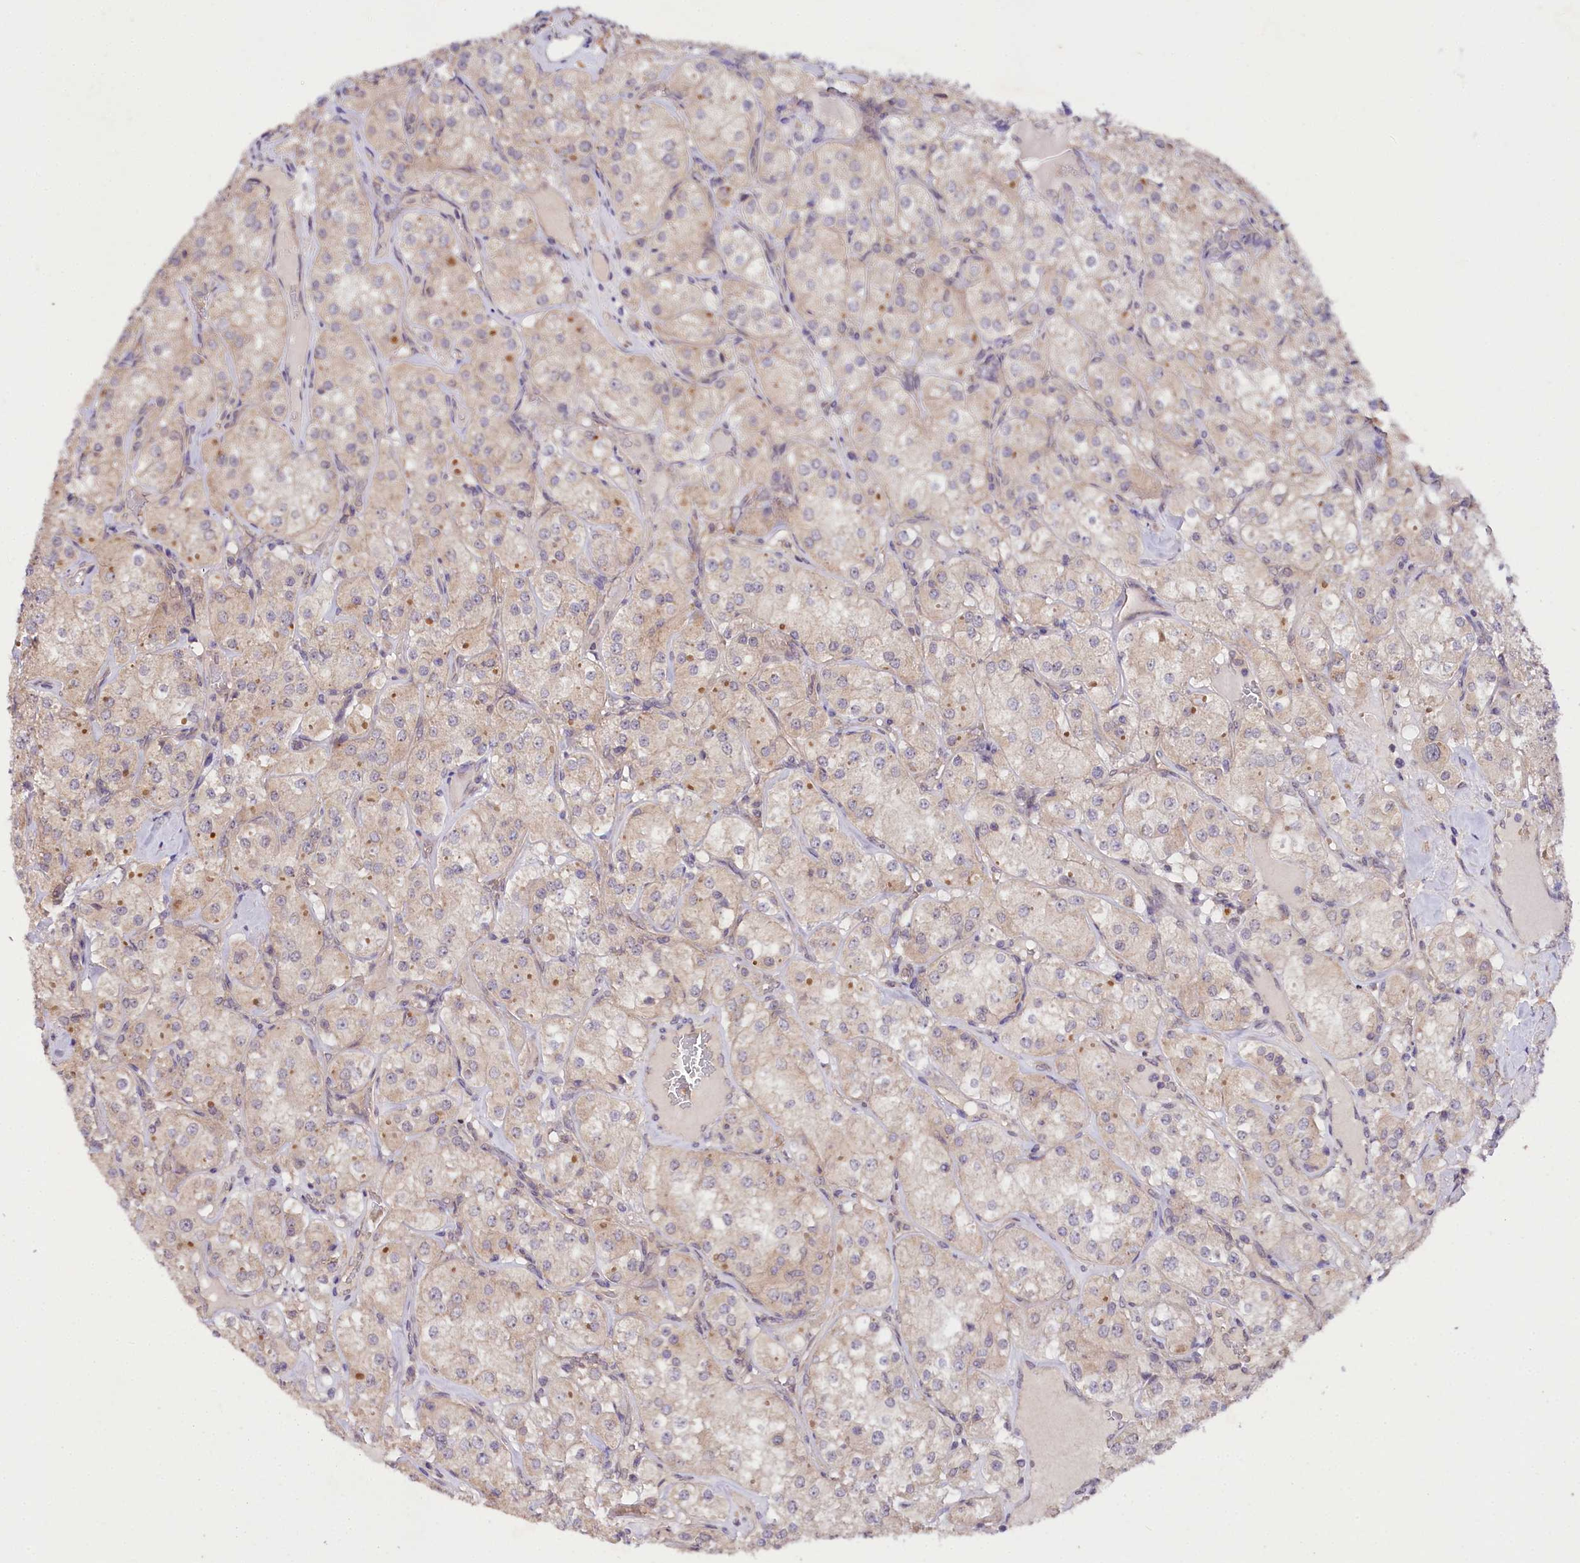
{"staining": {"intensity": "weak", "quantity": "25%-75%", "location": "cytoplasmic/membranous"}, "tissue": "renal cancer", "cell_type": "Tumor cells", "image_type": "cancer", "snomed": [{"axis": "morphology", "description": "Adenocarcinoma, NOS"}, {"axis": "topography", "description": "Kidney"}], "caption": "The immunohistochemical stain shows weak cytoplasmic/membranous staining in tumor cells of renal cancer (adenocarcinoma) tissue.", "gene": "PHLDB1", "patient": {"sex": "male", "age": 77}}